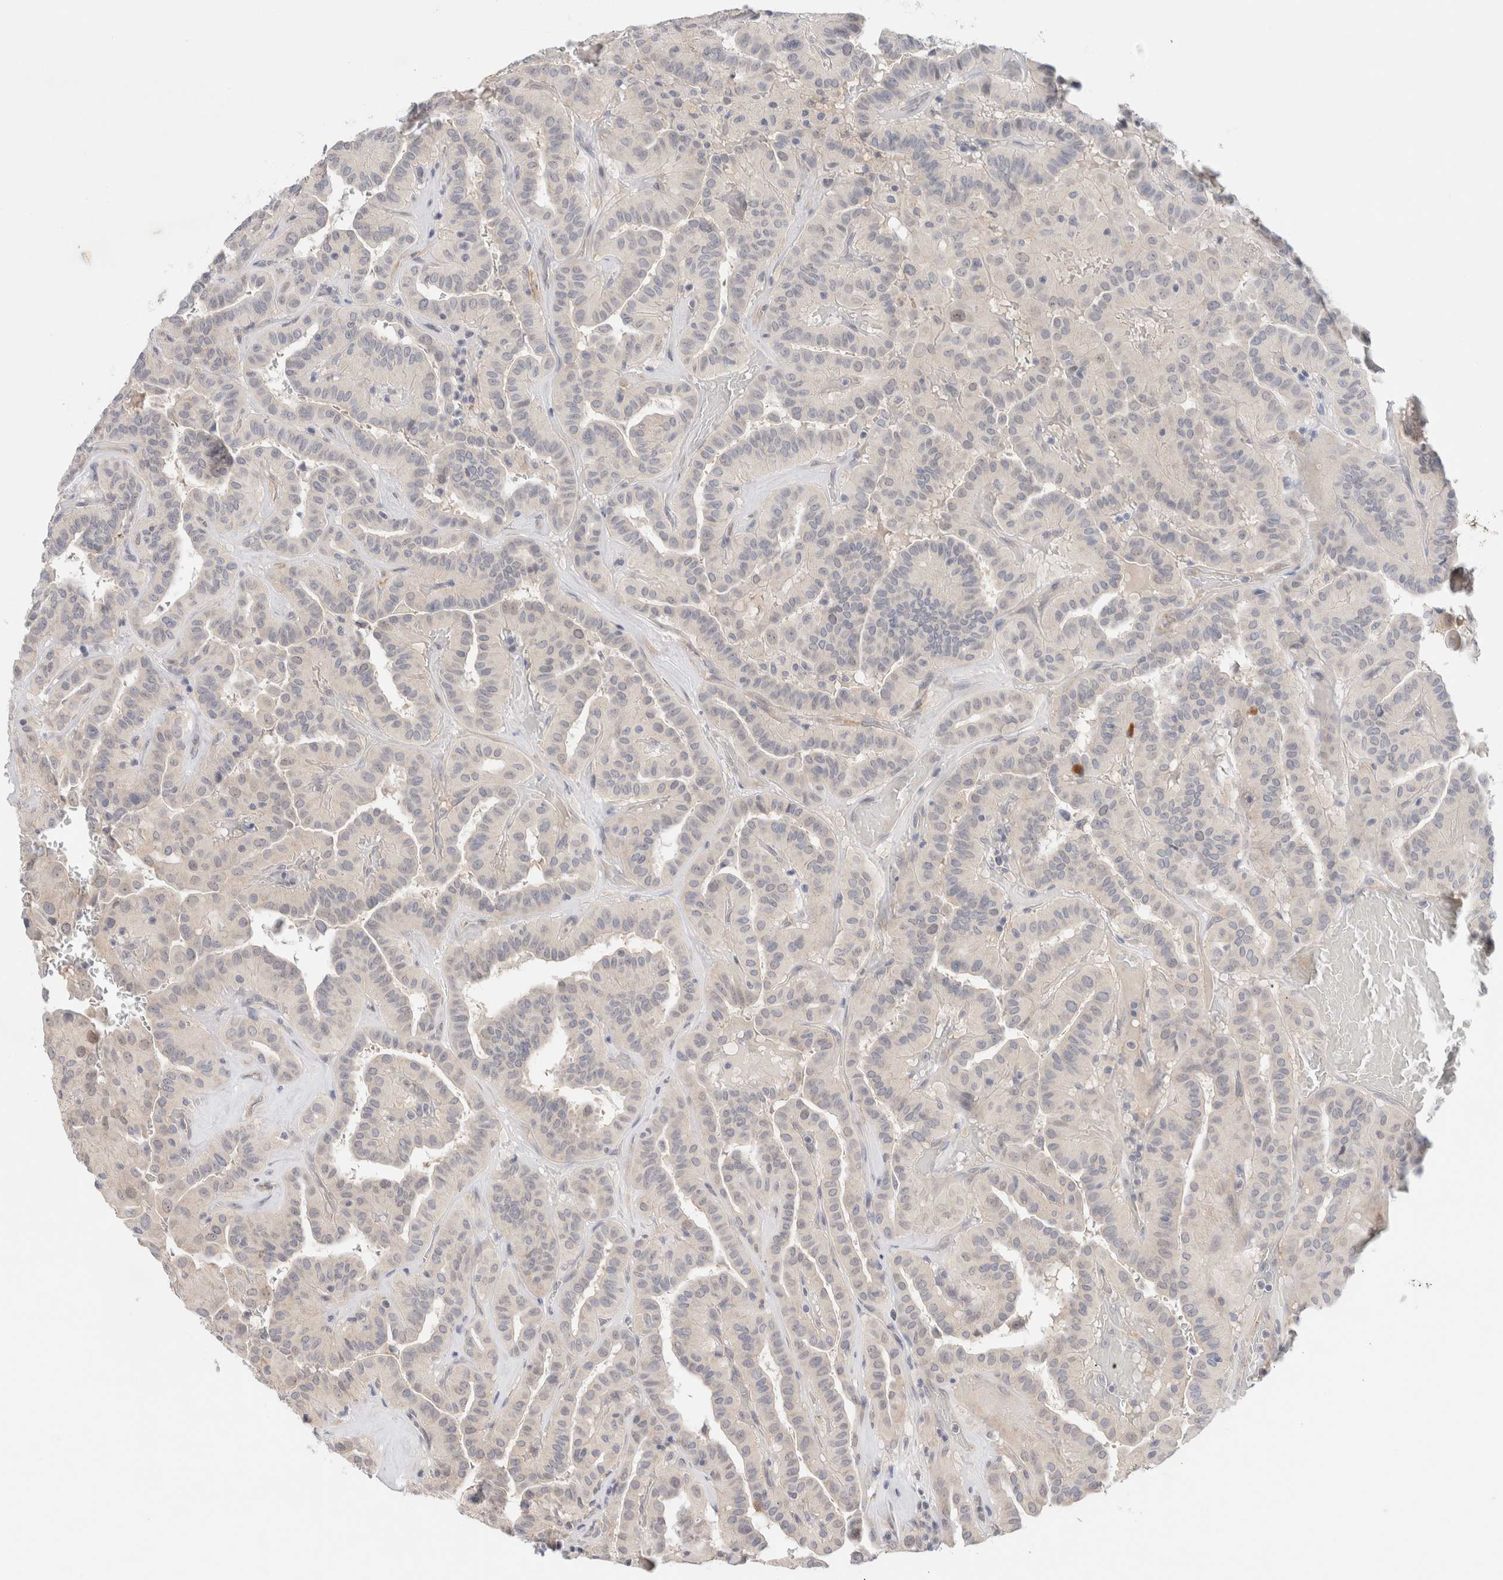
{"staining": {"intensity": "negative", "quantity": "none", "location": "none"}, "tissue": "thyroid cancer", "cell_type": "Tumor cells", "image_type": "cancer", "snomed": [{"axis": "morphology", "description": "Papillary adenocarcinoma, NOS"}, {"axis": "topography", "description": "Thyroid gland"}], "caption": "The immunohistochemistry (IHC) photomicrograph has no significant expression in tumor cells of thyroid cancer tissue.", "gene": "SPRTN", "patient": {"sex": "male", "age": 77}}